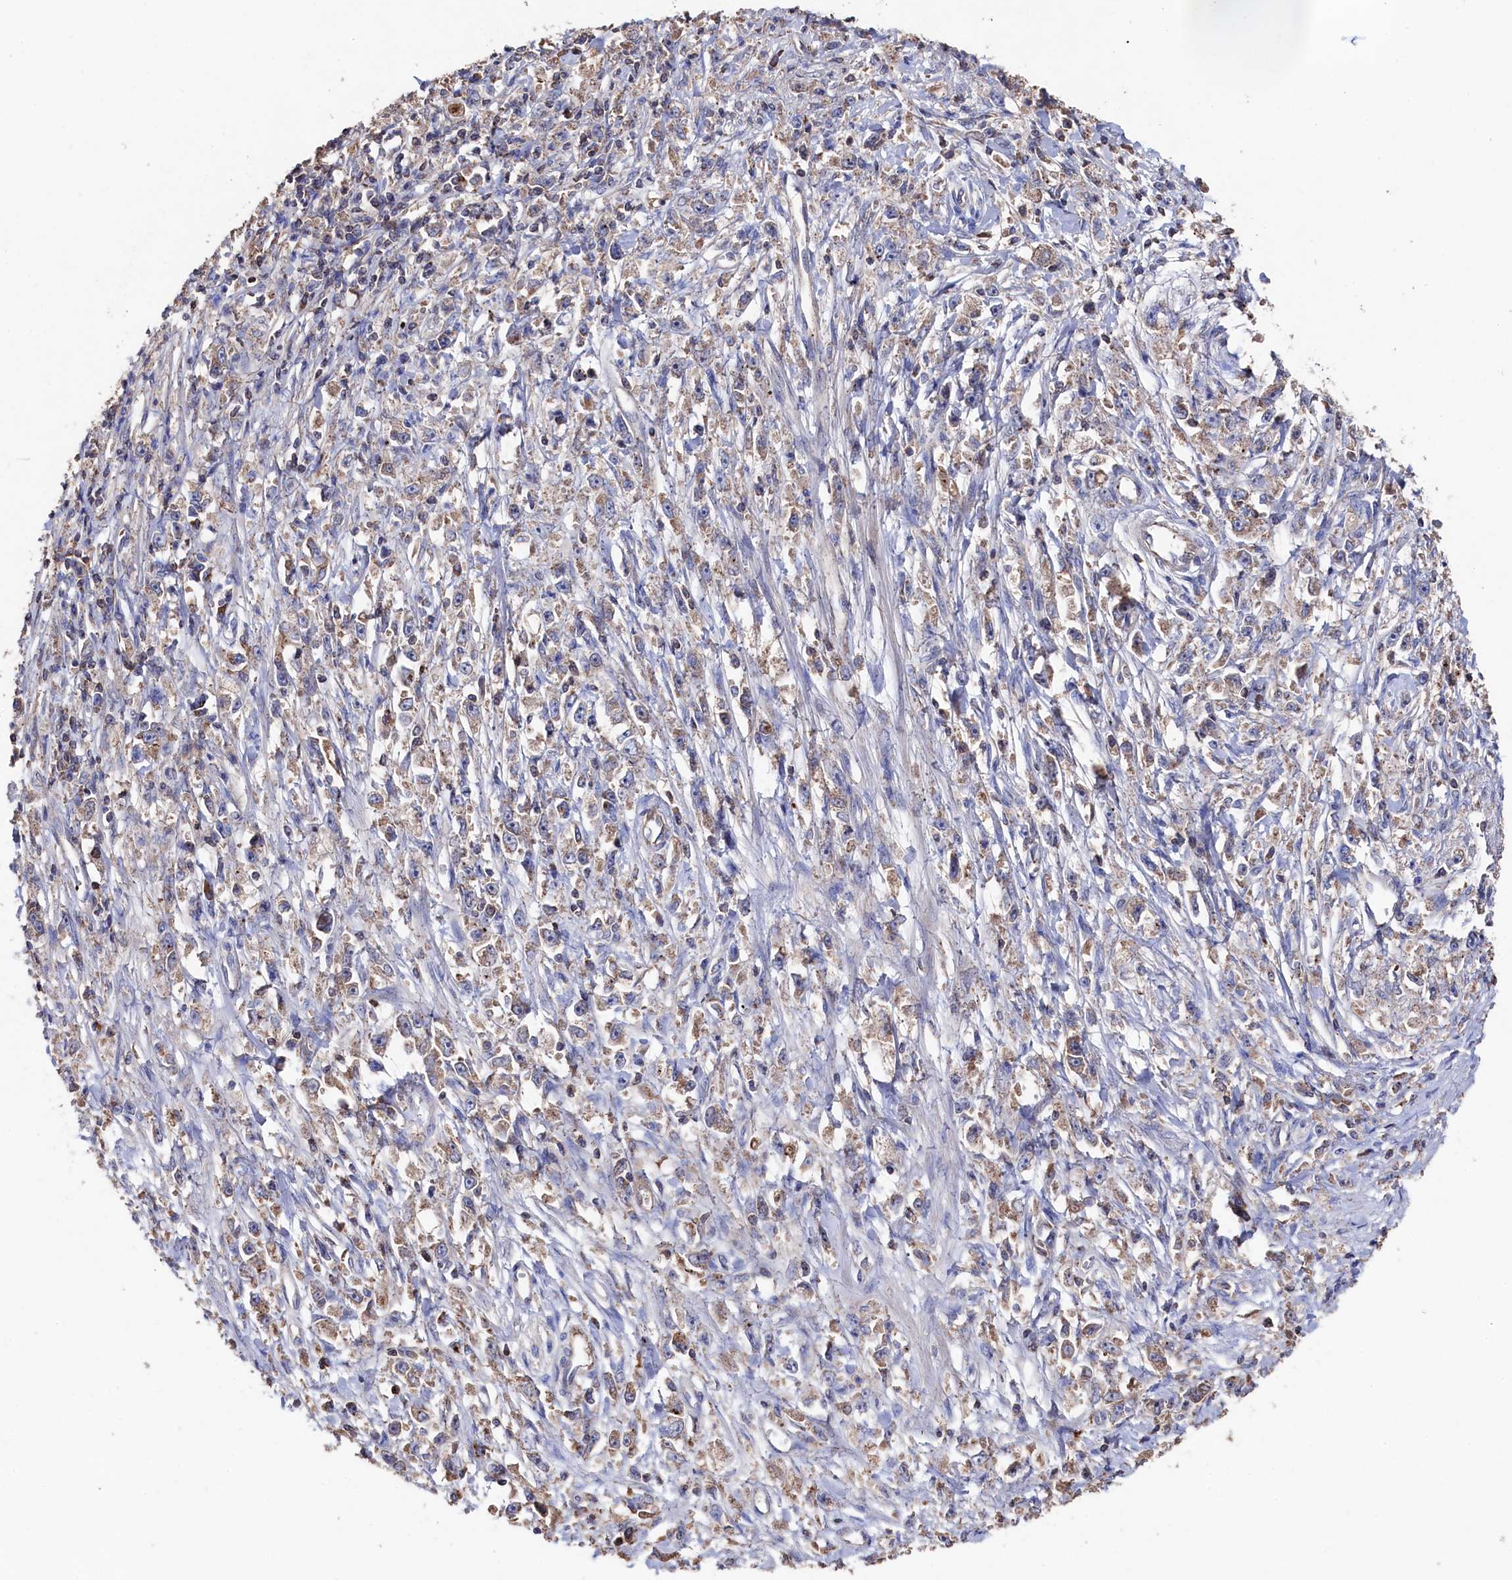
{"staining": {"intensity": "weak", "quantity": ">75%", "location": "cytoplasmic/membranous"}, "tissue": "stomach cancer", "cell_type": "Tumor cells", "image_type": "cancer", "snomed": [{"axis": "morphology", "description": "Adenocarcinoma, NOS"}, {"axis": "topography", "description": "Stomach"}], "caption": "This image reveals immunohistochemistry (IHC) staining of human stomach adenocarcinoma, with low weak cytoplasmic/membranous staining in about >75% of tumor cells.", "gene": "TK2", "patient": {"sex": "female", "age": 59}}